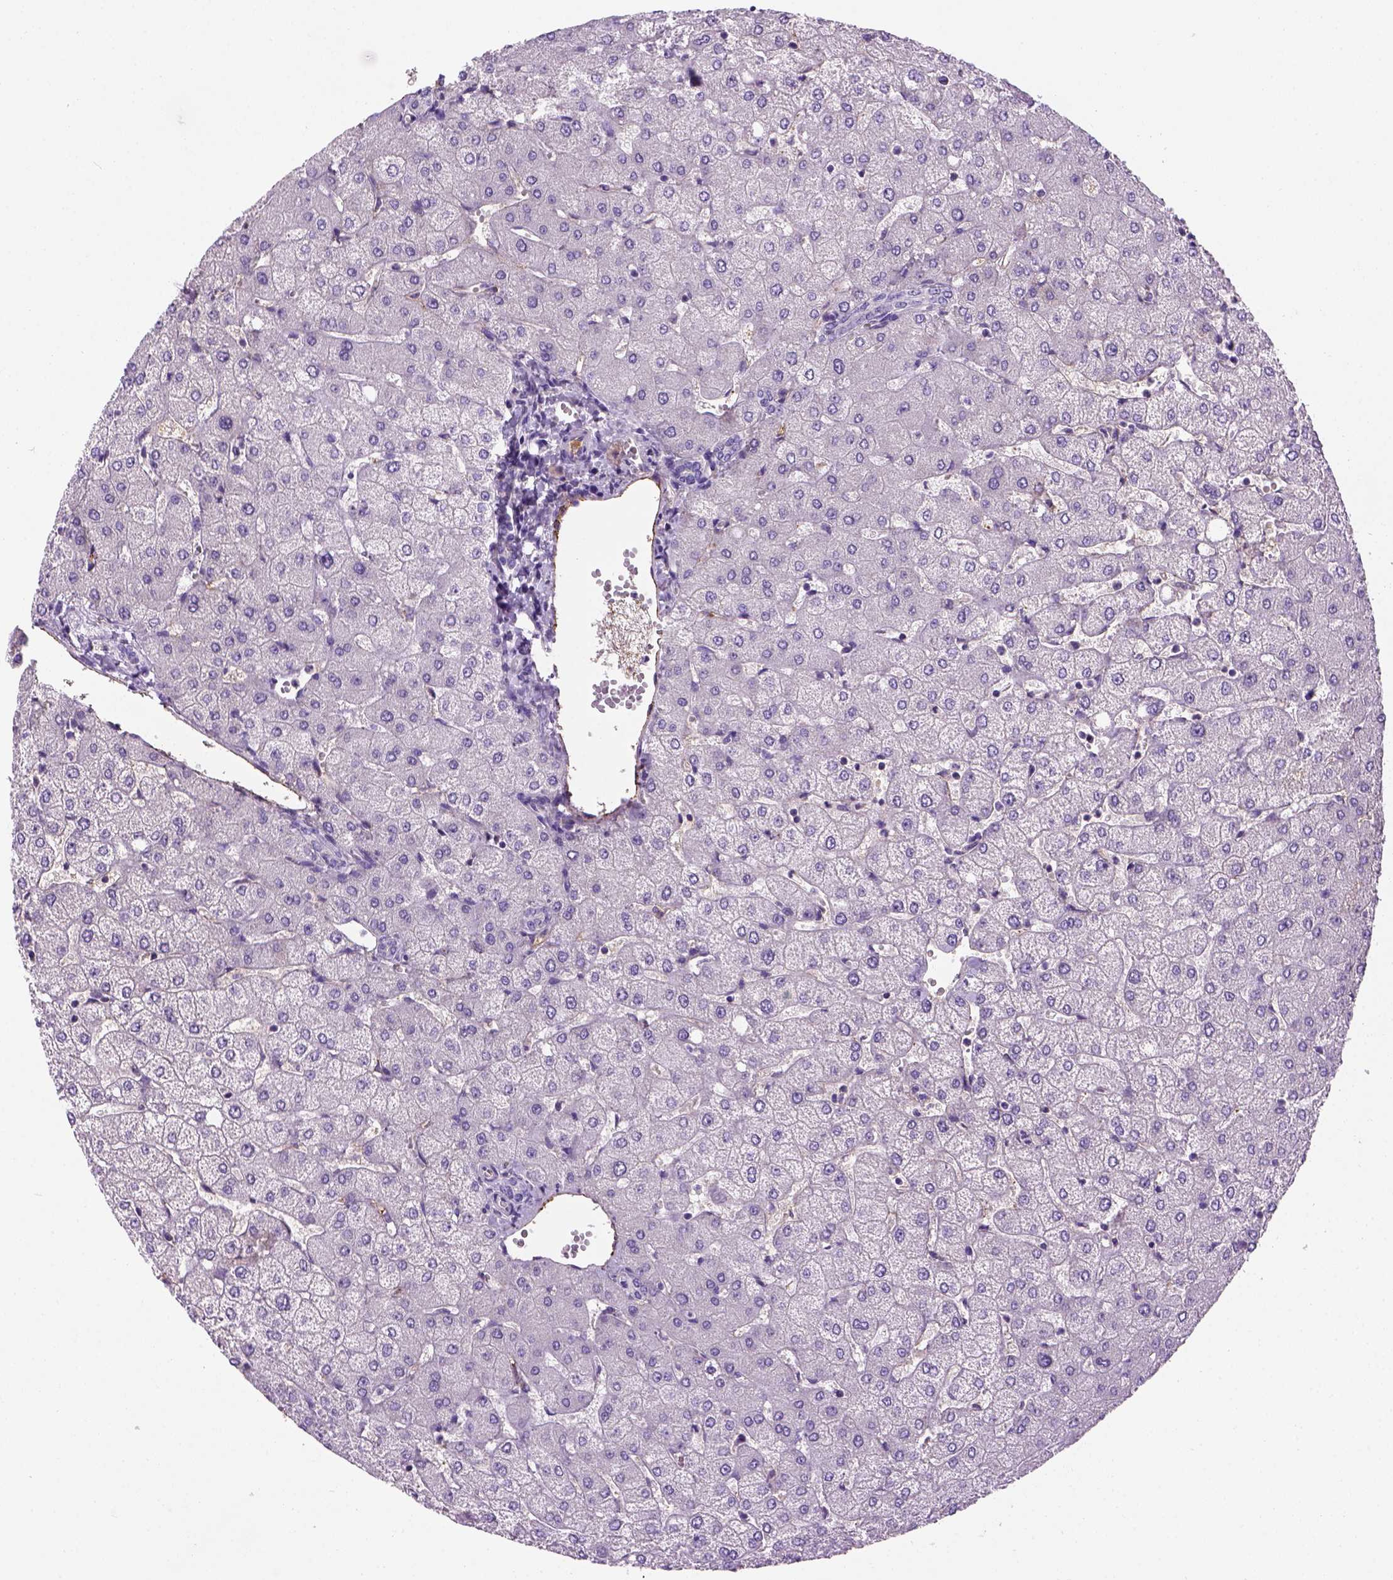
{"staining": {"intensity": "negative", "quantity": "none", "location": "none"}, "tissue": "liver", "cell_type": "Cholangiocytes", "image_type": "normal", "snomed": [{"axis": "morphology", "description": "Normal tissue, NOS"}, {"axis": "topography", "description": "Liver"}], "caption": "Histopathology image shows no protein expression in cholangiocytes of unremarkable liver.", "gene": "VWF", "patient": {"sex": "female", "age": 54}}